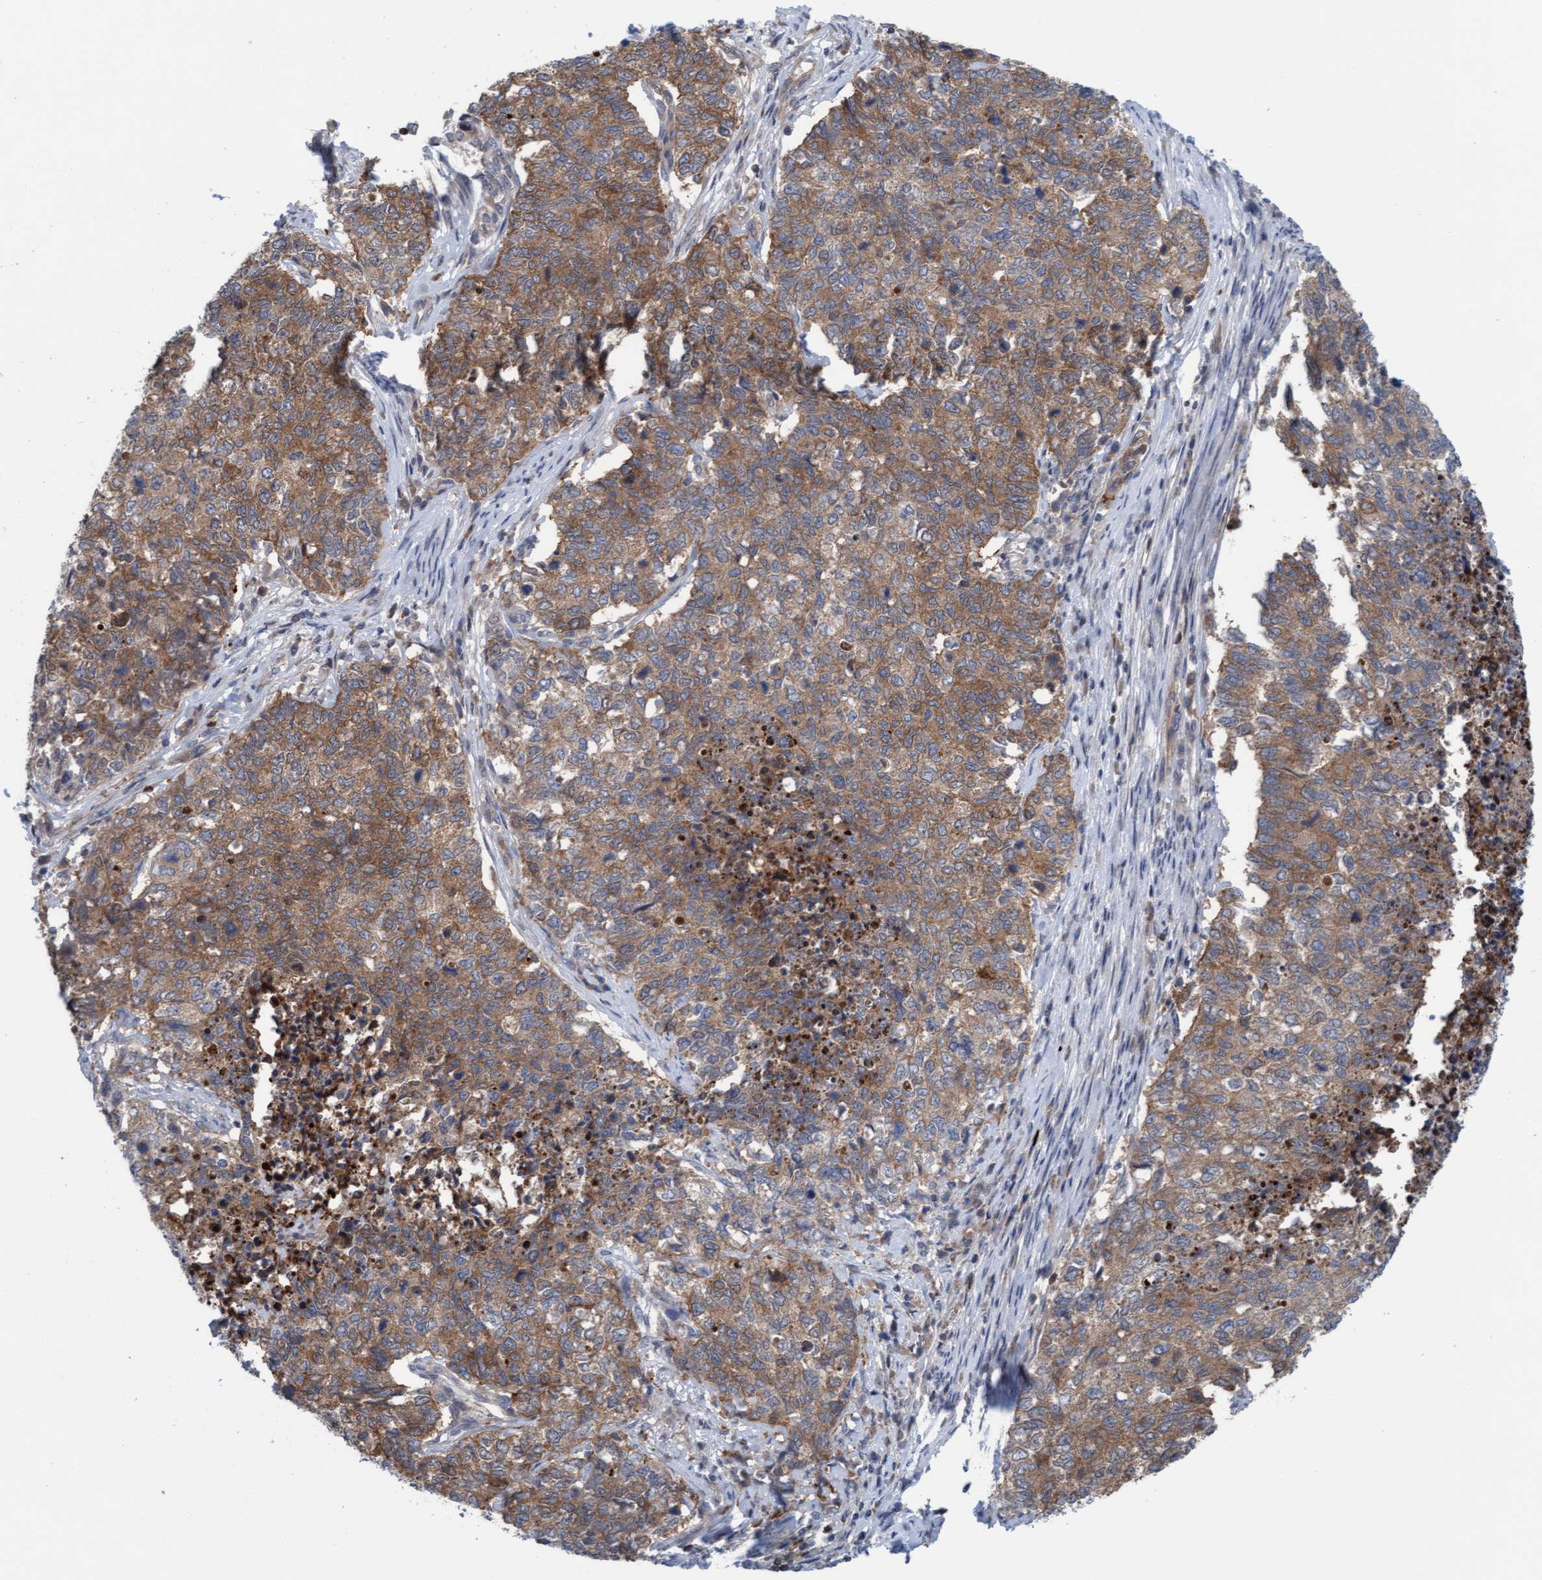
{"staining": {"intensity": "moderate", "quantity": ">75%", "location": "cytoplasmic/membranous"}, "tissue": "cervical cancer", "cell_type": "Tumor cells", "image_type": "cancer", "snomed": [{"axis": "morphology", "description": "Squamous cell carcinoma, NOS"}, {"axis": "topography", "description": "Cervix"}], "caption": "This is a micrograph of IHC staining of cervical squamous cell carcinoma, which shows moderate positivity in the cytoplasmic/membranous of tumor cells.", "gene": "KLHL25", "patient": {"sex": "female", "age": 63}}